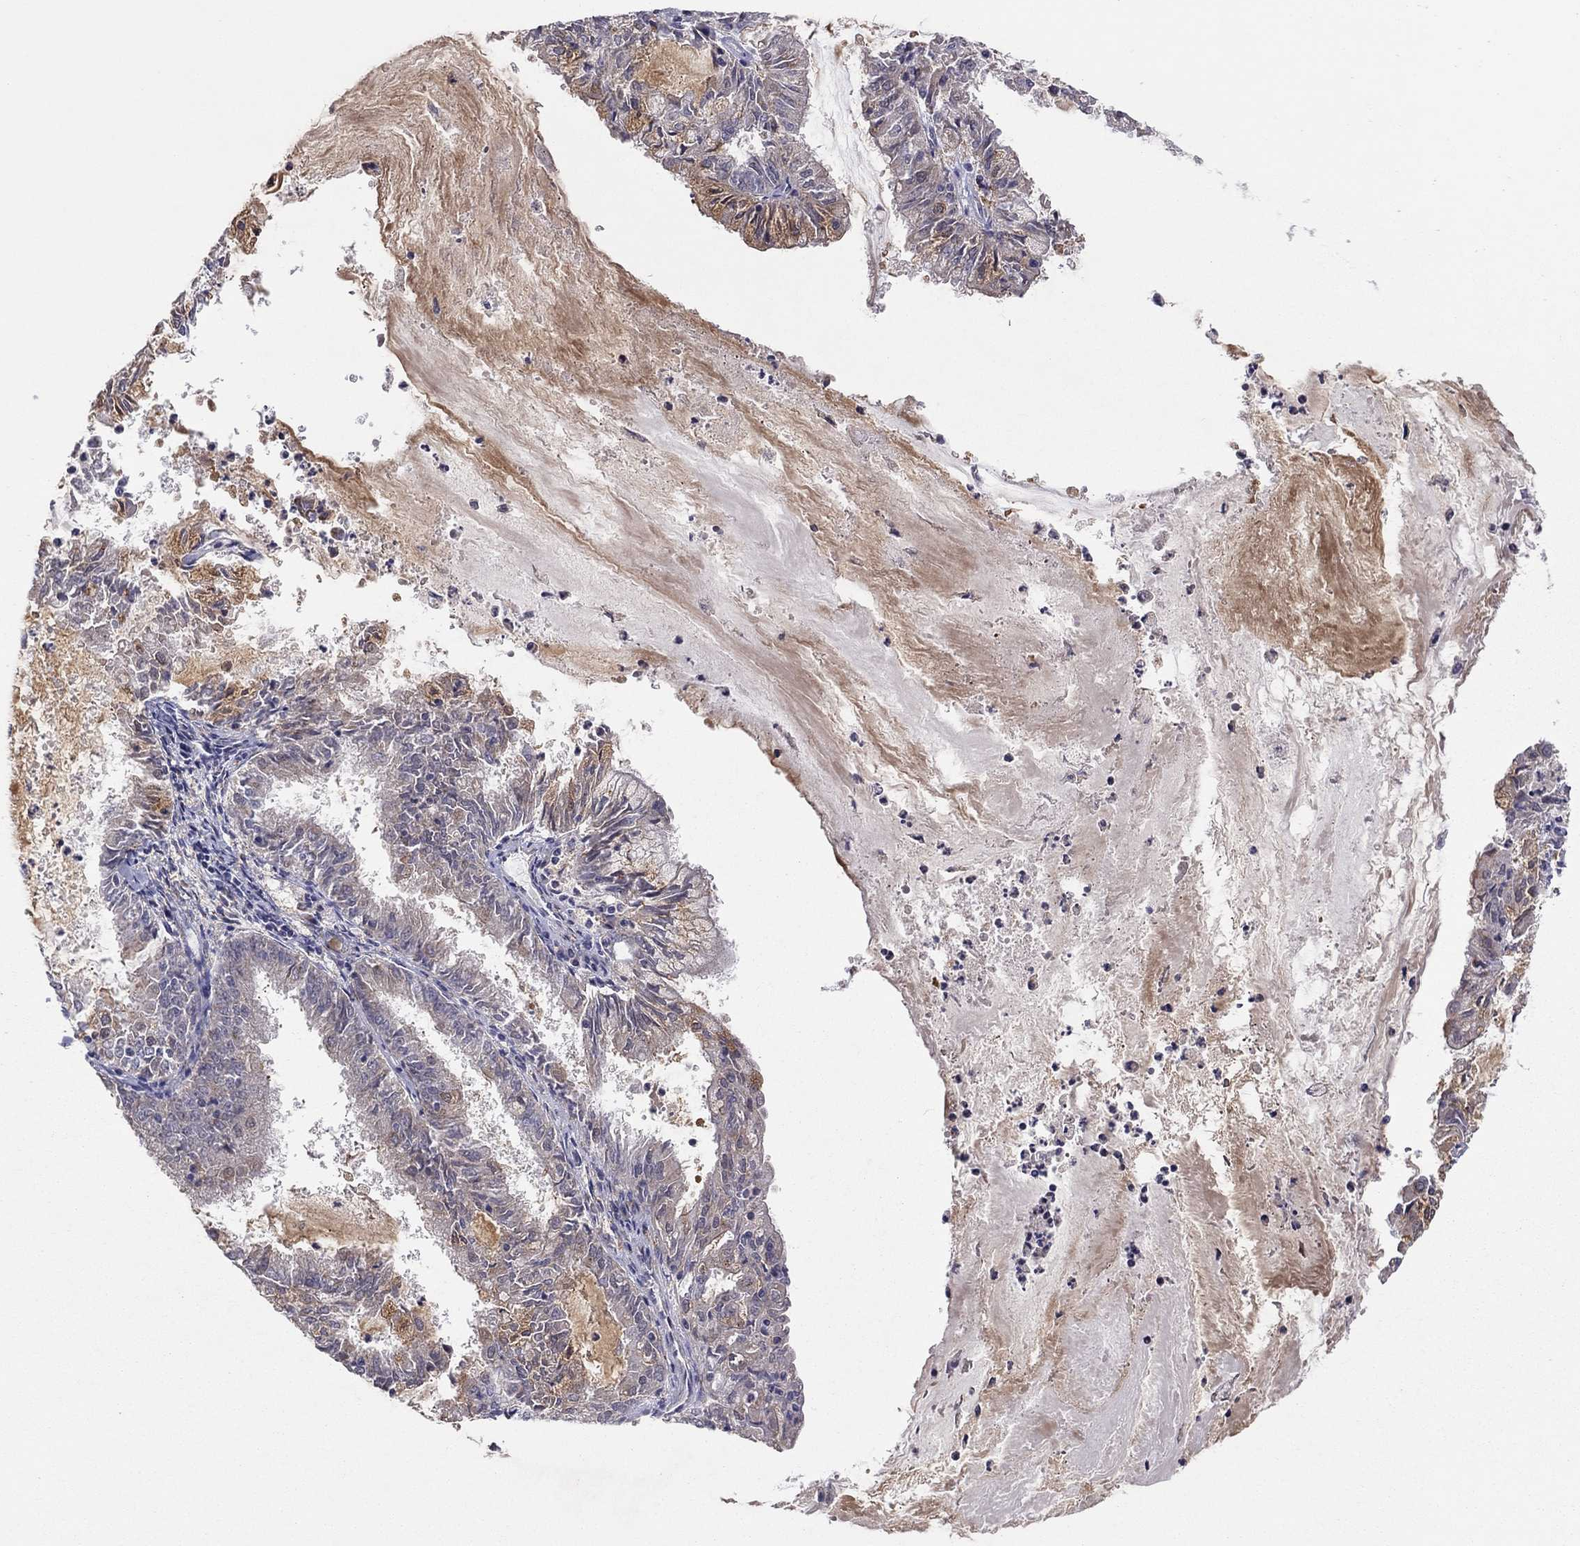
{"staining": {"intensity": "moderate", "quantity": "<25%", "location": "cytoplasmic/membranous"}, "tissue": "endometrial cancer", "cell_type": "Tumor cells", "image_type": "cancer", "snomed": [{"axis": "morphology", "description": "Adenocarcinoma, NOS"}, {"axis": "topography", "description": "Endometrium"}], "caption": "Tumor cells display low levels of moderate cytoplasmic/membranous expression in approximately <25% of cells in adenocarcinoma (endometrial).", "gene": "CRACDL", "patient": {"sex": "female", "age": 57}}